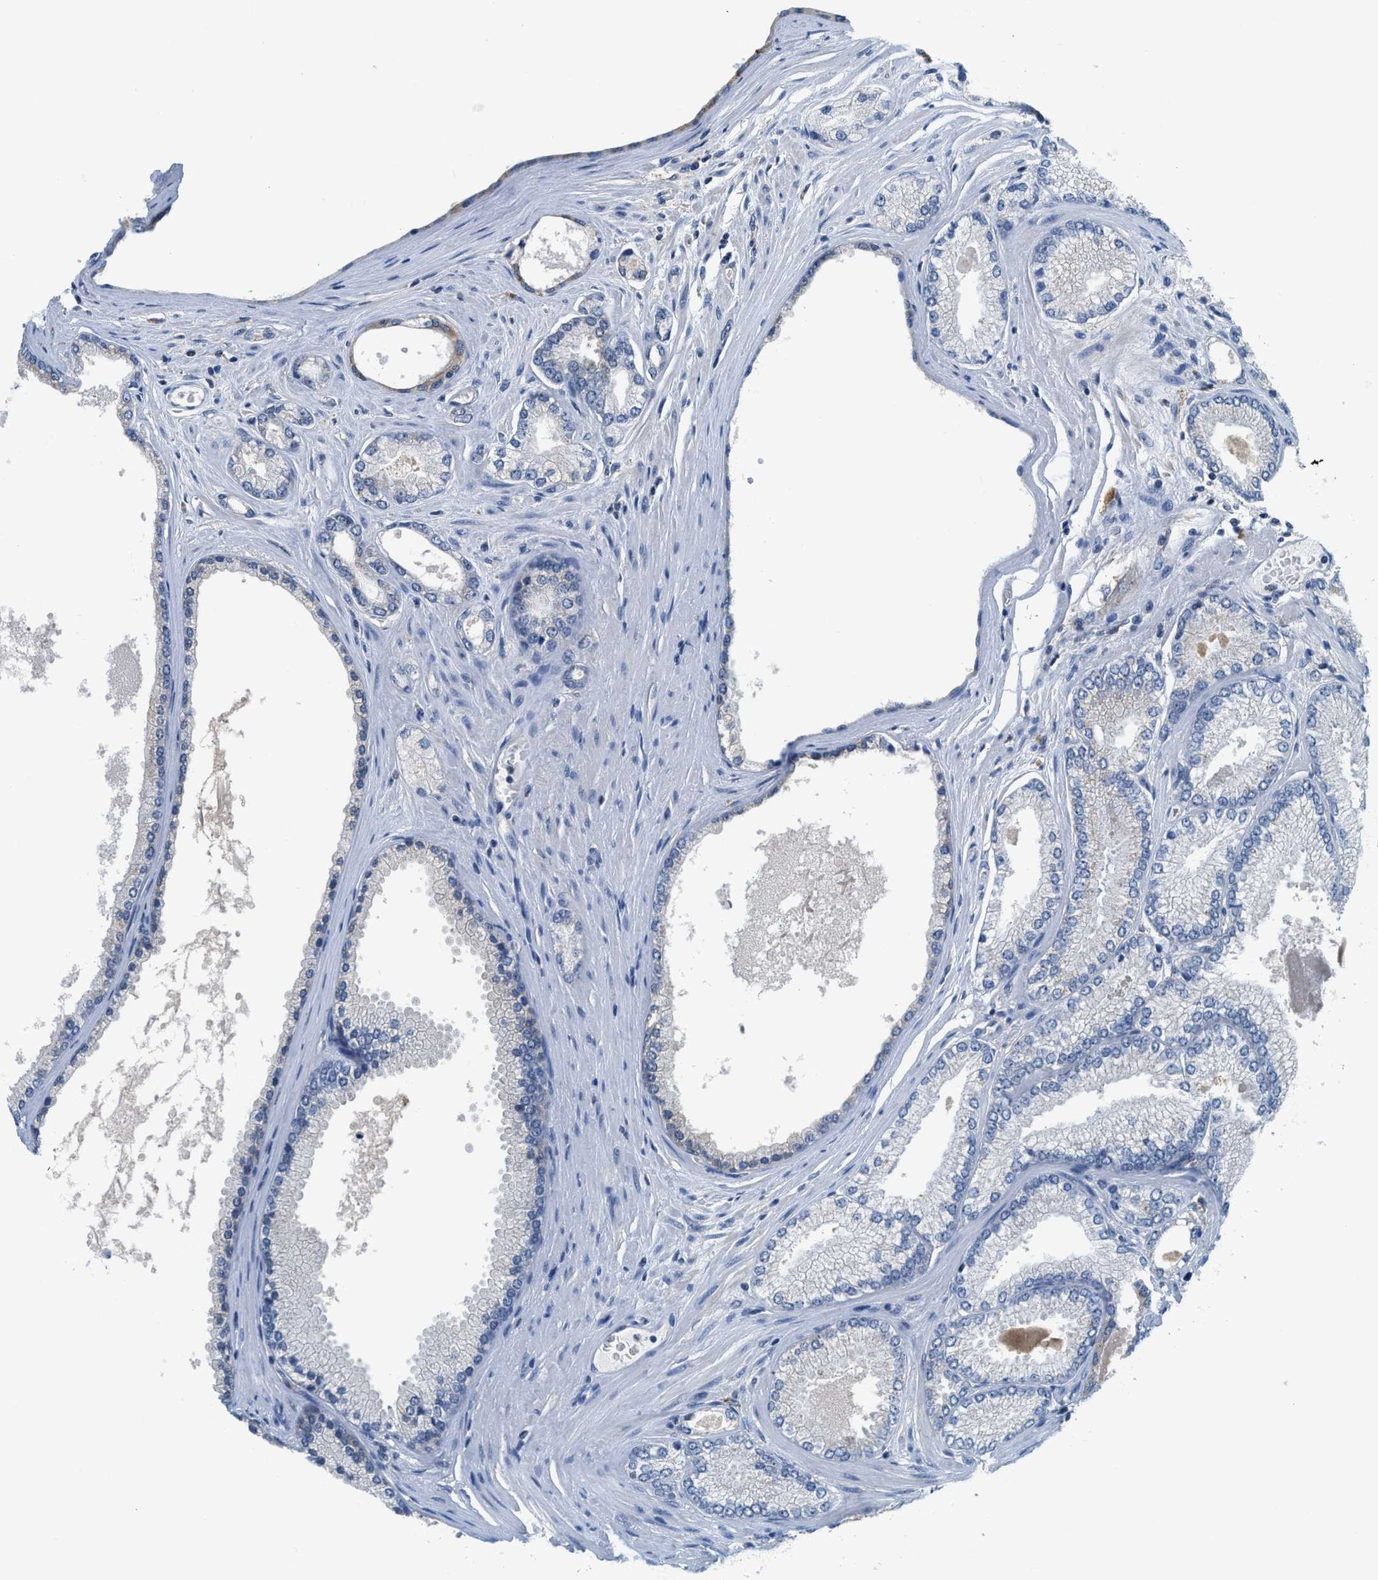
{"staining": {"intensity": "negative", "quantity": "none", "location": "none"}, "tissue": "prostate cancer", "cell_type": "Tumor cells", "image_type": "cancer", "snomed": [{"axis": "morphology", "description": "Adenocarcinoma, High grade"}, {"axis": "topography", "description": "Prostate"}], "caption": "The micrograph displays no significant positivity in tumor cells of prostate adenocarcinoma (high-grade).", "gene": "CSTB", "patient": {"sex": "male", "age": 71}}